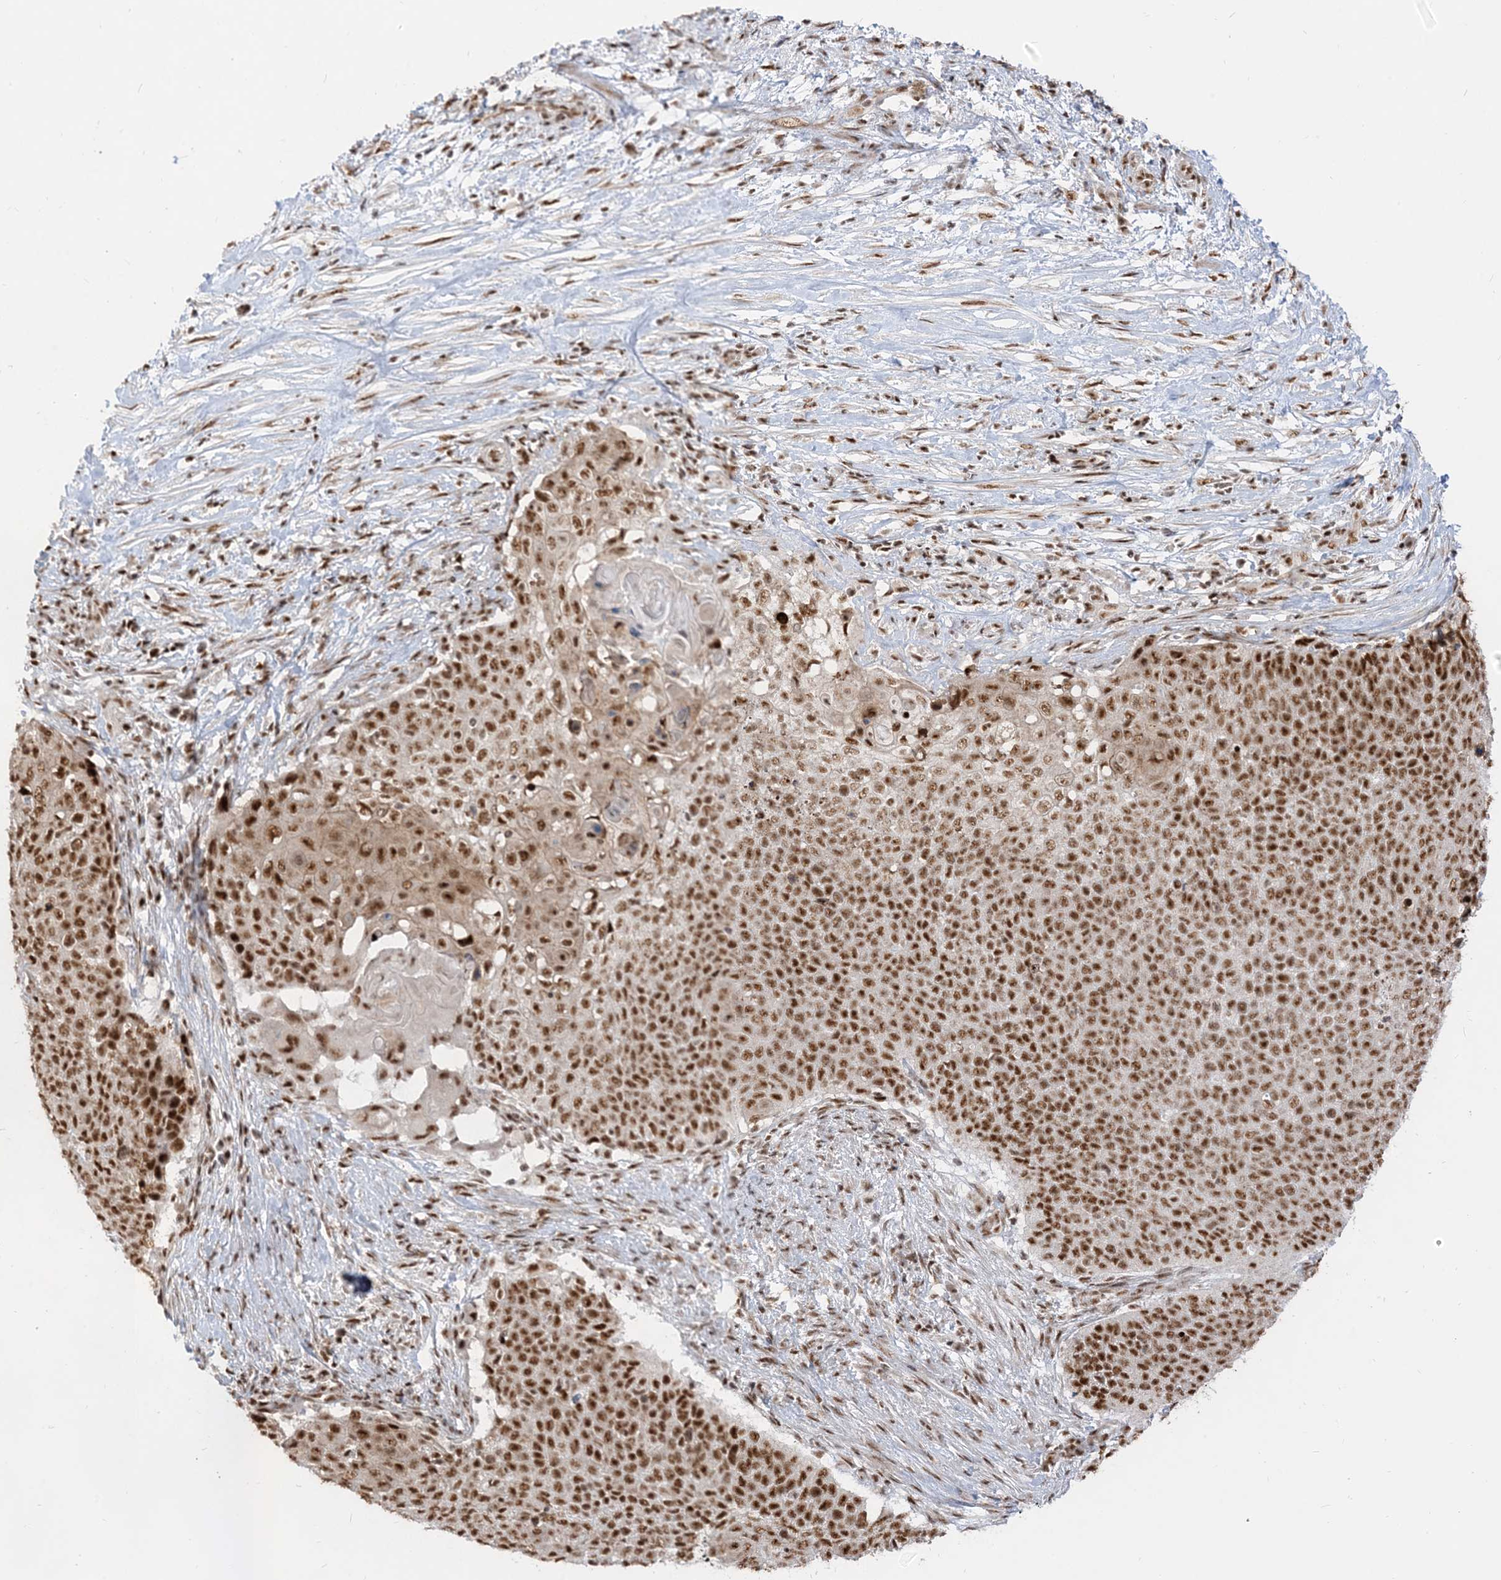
{"staining": {"intensity": "moderate", "quantity": ">75%", "location": "nuclear"}, "tissue": "cervical cancer", "cell_type": "Tumor cells", "image_type": "cancer", "snomed": [{"axis": "morphology", "description": "Squamous cell carcinoma, NOS"}, {"axis": "topography", "description": "Cervix"}], "caption": "The micrograph displays staining of cervical cancer, revealing moderate nuclear protein expression (brown color) within tumor cells.", "gene": "ARGLU1", "patient": {"sex": "female", "age": 39}}